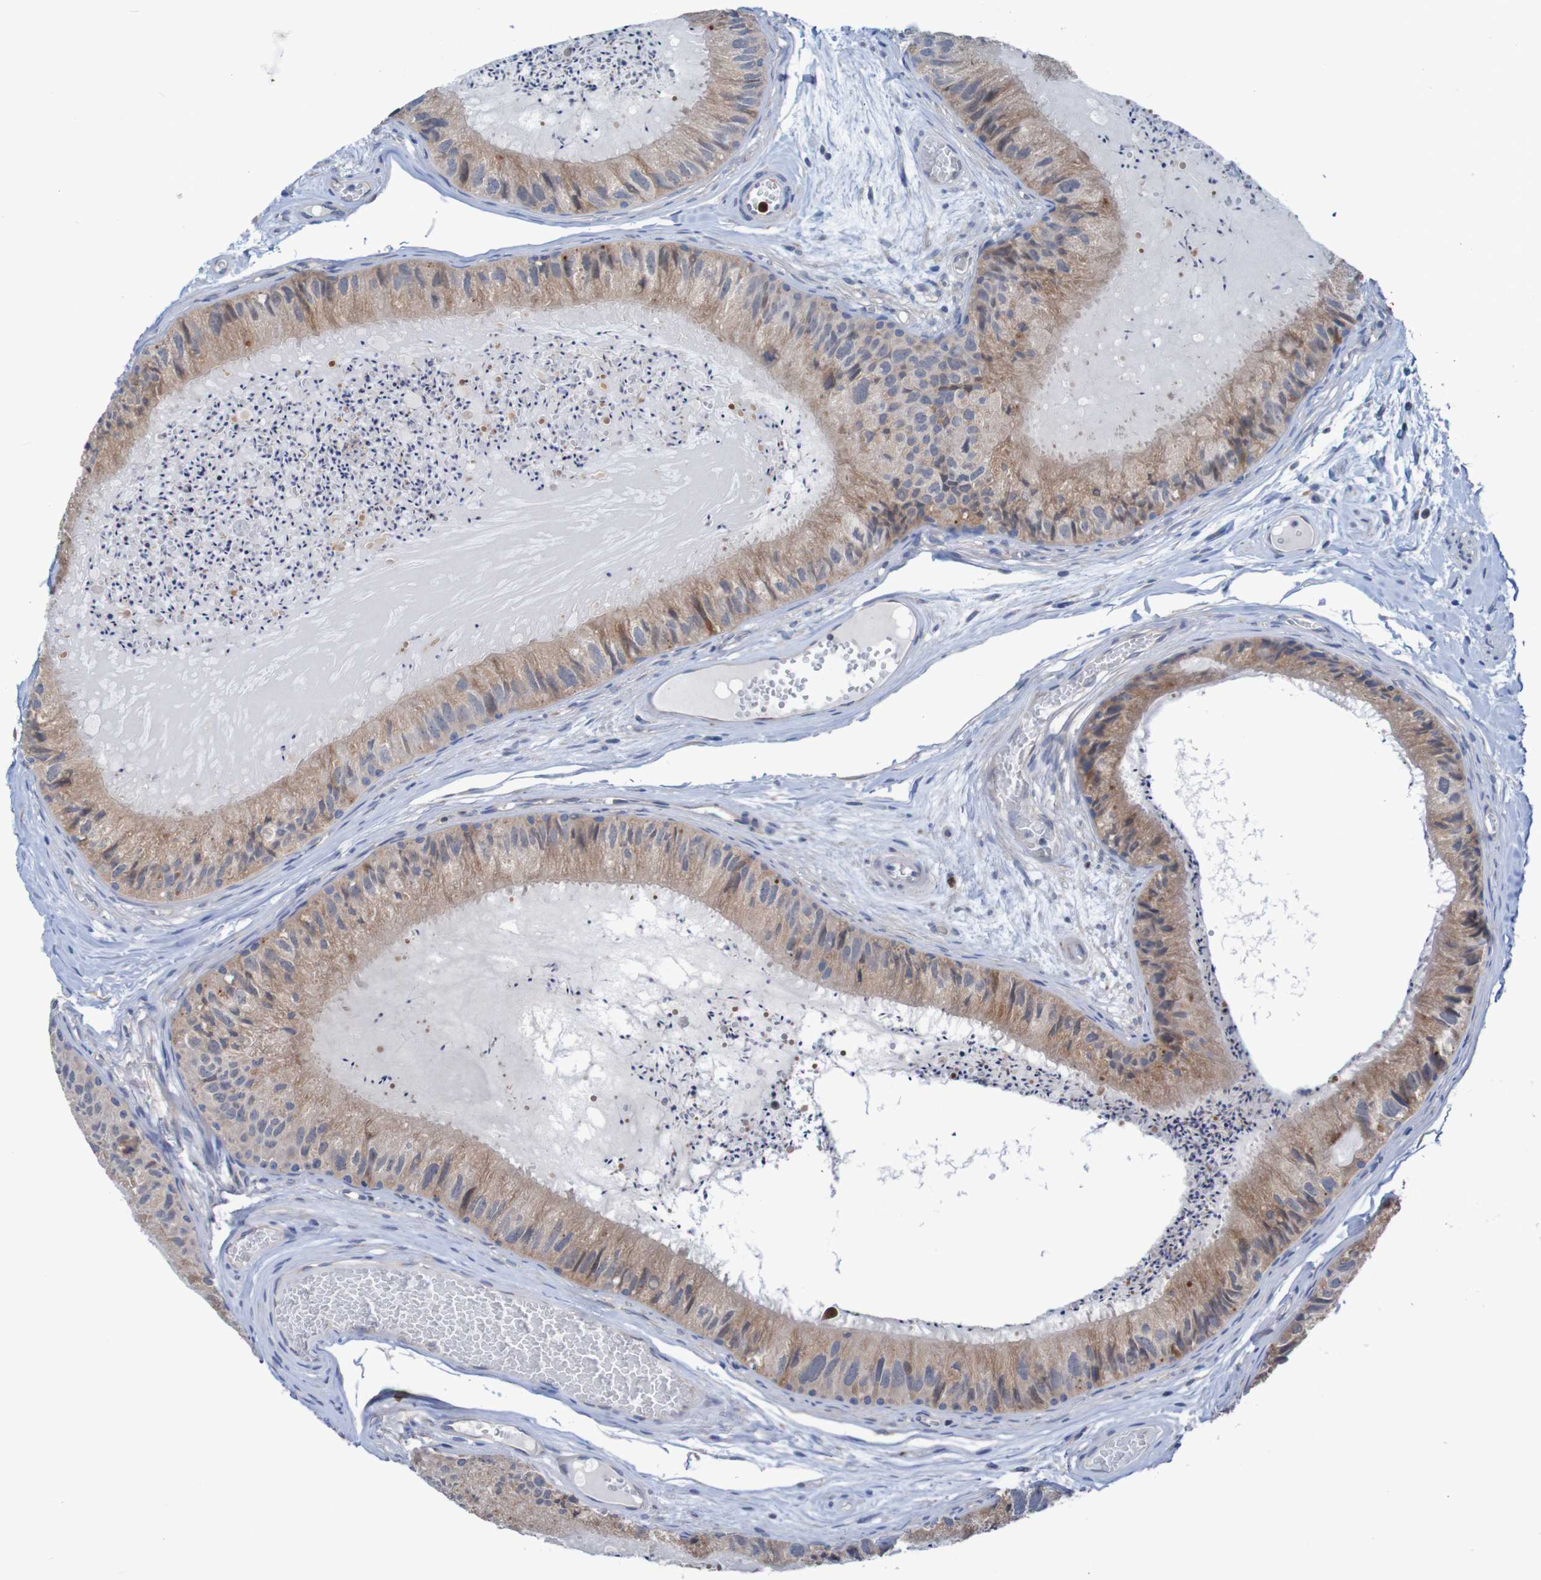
{"staining": {"intensity": "weak", "quantity": ">75%", "location": "cytoplasmic/membranous"}, "tissue": "epididymis", "cell_type": "Glandular cells", "image_type": "normal", "snomed": [{"axis": "morphology", "description": "Normal tissue, NOS"}, {"axis": "topography", "description": "Epididymis"}], "caption": "IHC (DAB) staining of normal epididymis reveals weak cytoplasmic/membranous protein expression in about >75% of glandular cells.", "gene": "PARP4", "patient": {"sex": "male", "age": 31}}